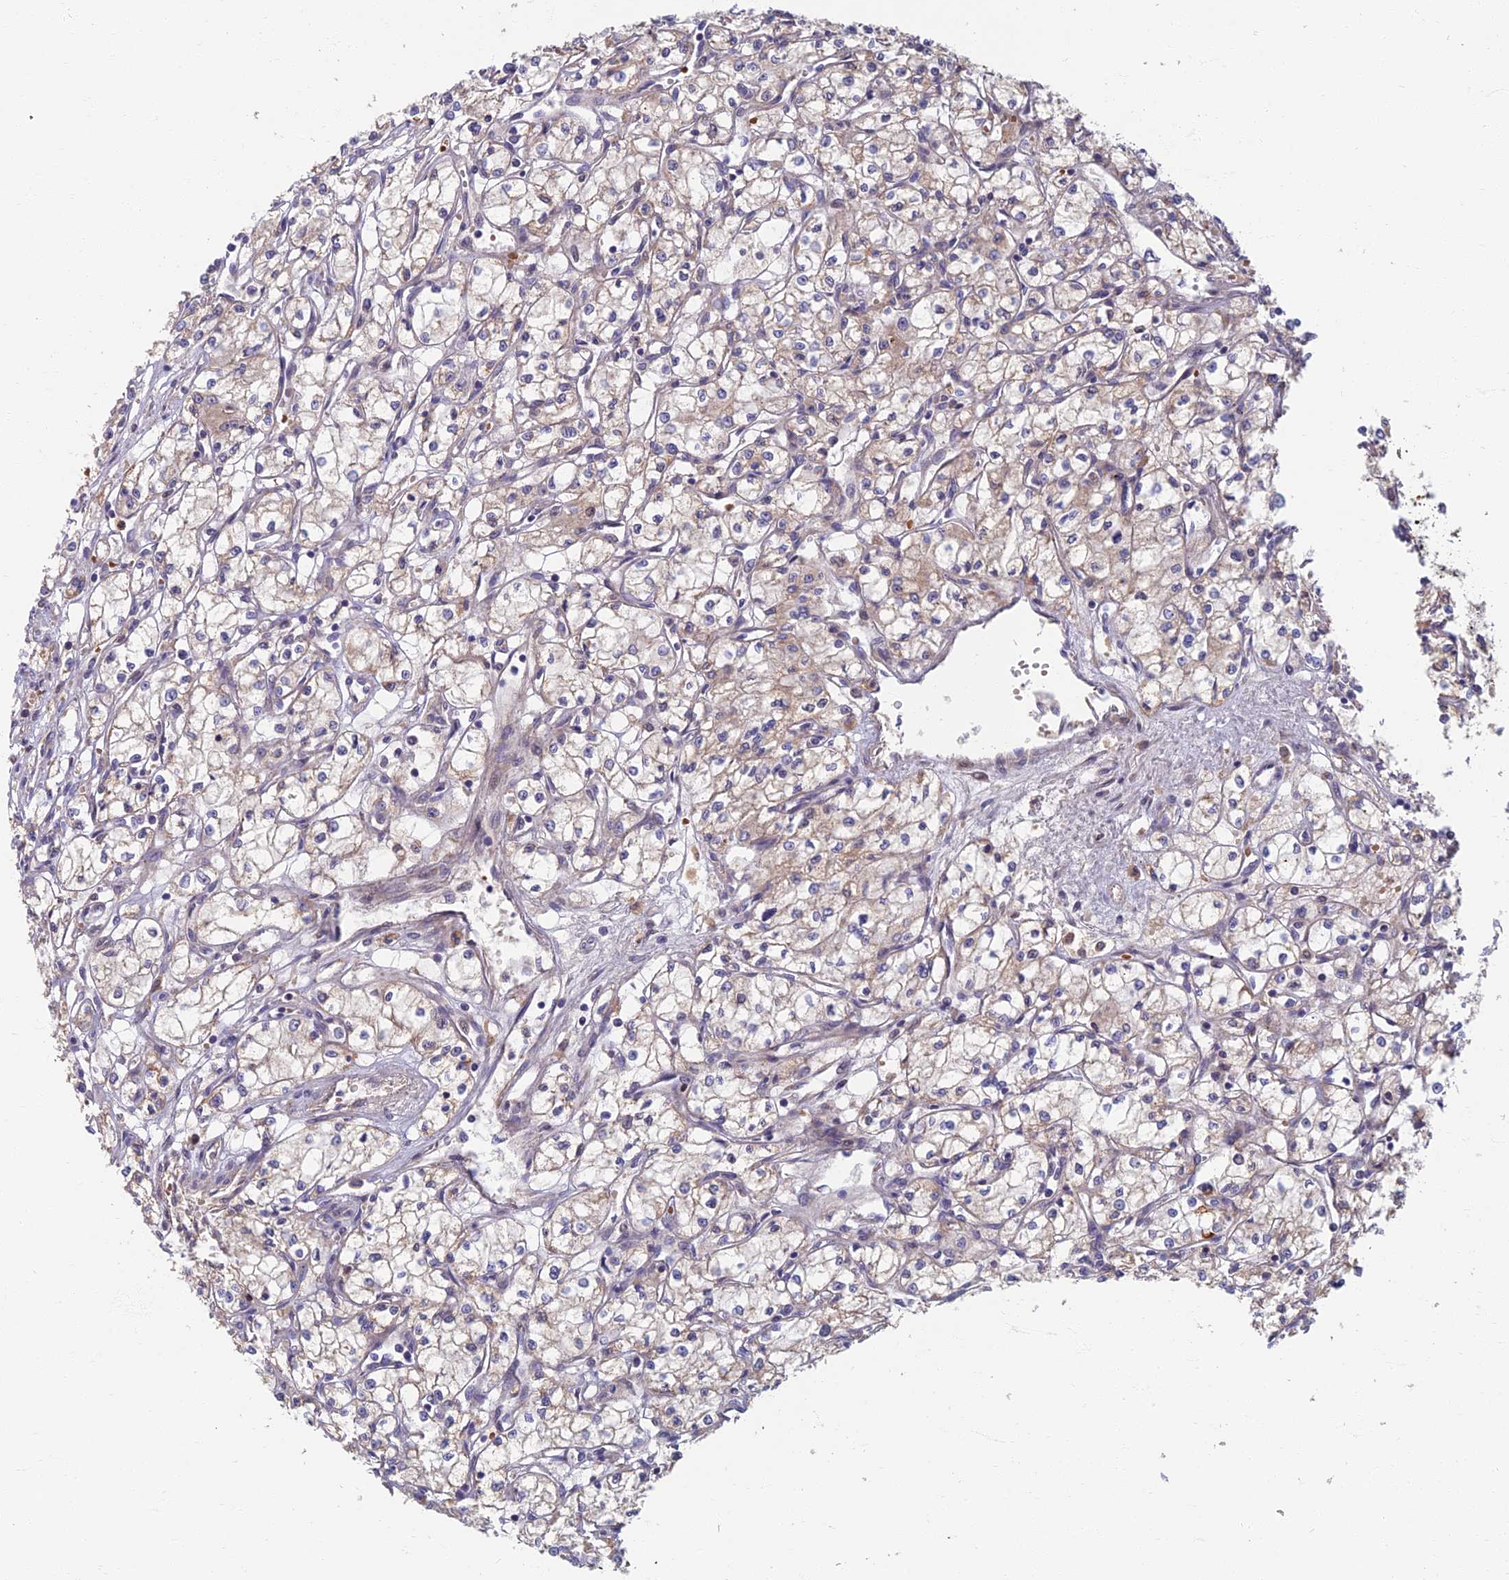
{"staining": {"intensity": "negative", "quantity": "none", "location": "none"}, "tissue": "renal cancer", "cell_type": "Tumor cells", "image_type": "cancer", "snomed": [{"axis": "morphology", "description": "Adenocarcinoma, NOS"}, {"axis": "topography", "description": "Kidney"}], "caption": "The histopathology image shows no staining of tumor cells in renal cancer.", "gene": "SOGA1", "patient": {"sex": "male", "age": 59}}